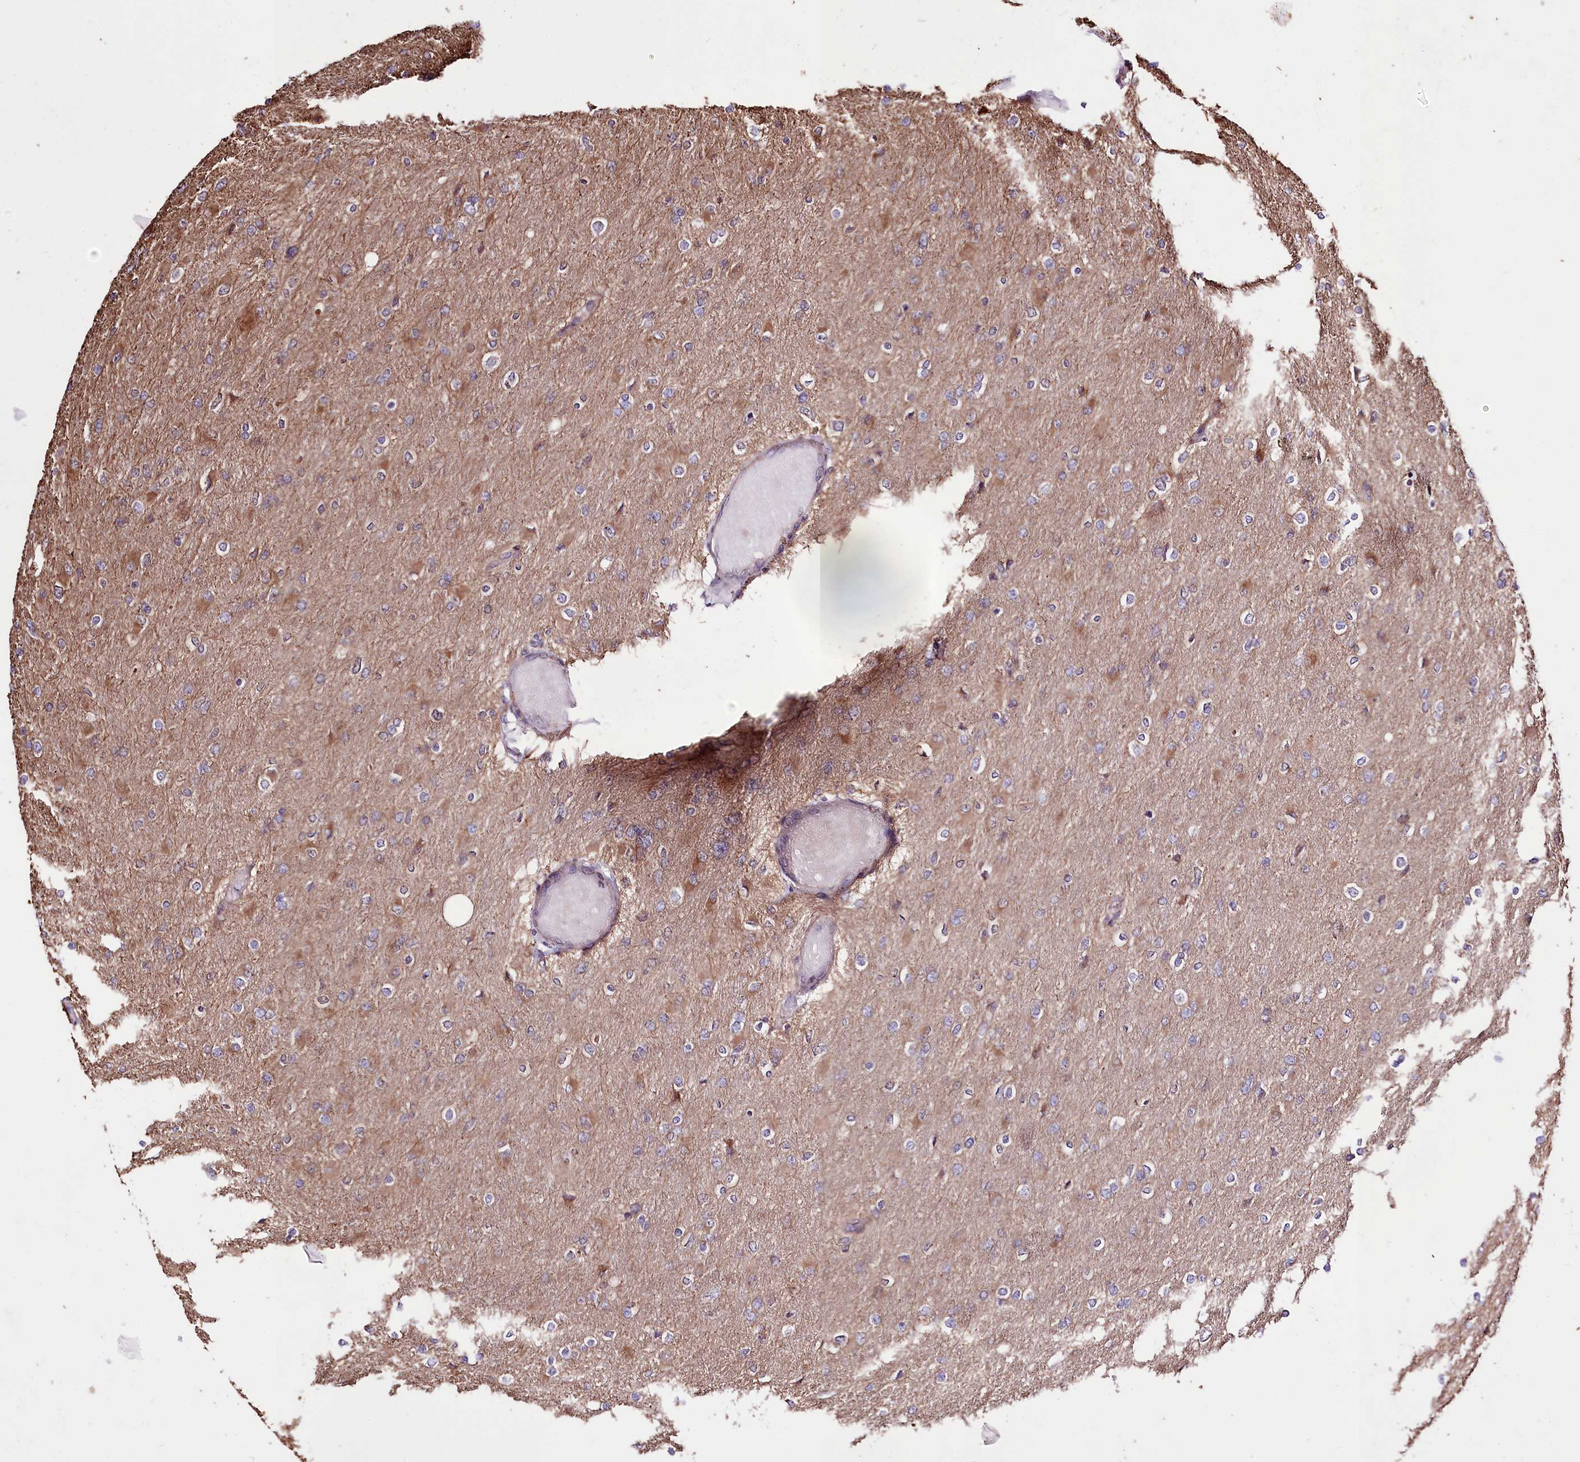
{"staining": {"intensity": "moderate", "quantity": "25%-75%", "location": "cytoplasmic/membranous"}, "tissue": "glioma", "cell_type": "Tumor cells", "image_type": "cancer", "snomed": [{"axis": "morphology", "description": "Glioma, malignant, High grade"}, {"axis": "topography", "description": "Cerebral cortex"}], "caption": "The micrograph shows a brown stain indicating the presence of a protein in the cytoplasmic/membranous of tumor cells in glioma.", "gene": "WWC1", "patient": {"sex": "female", "age": 36}}